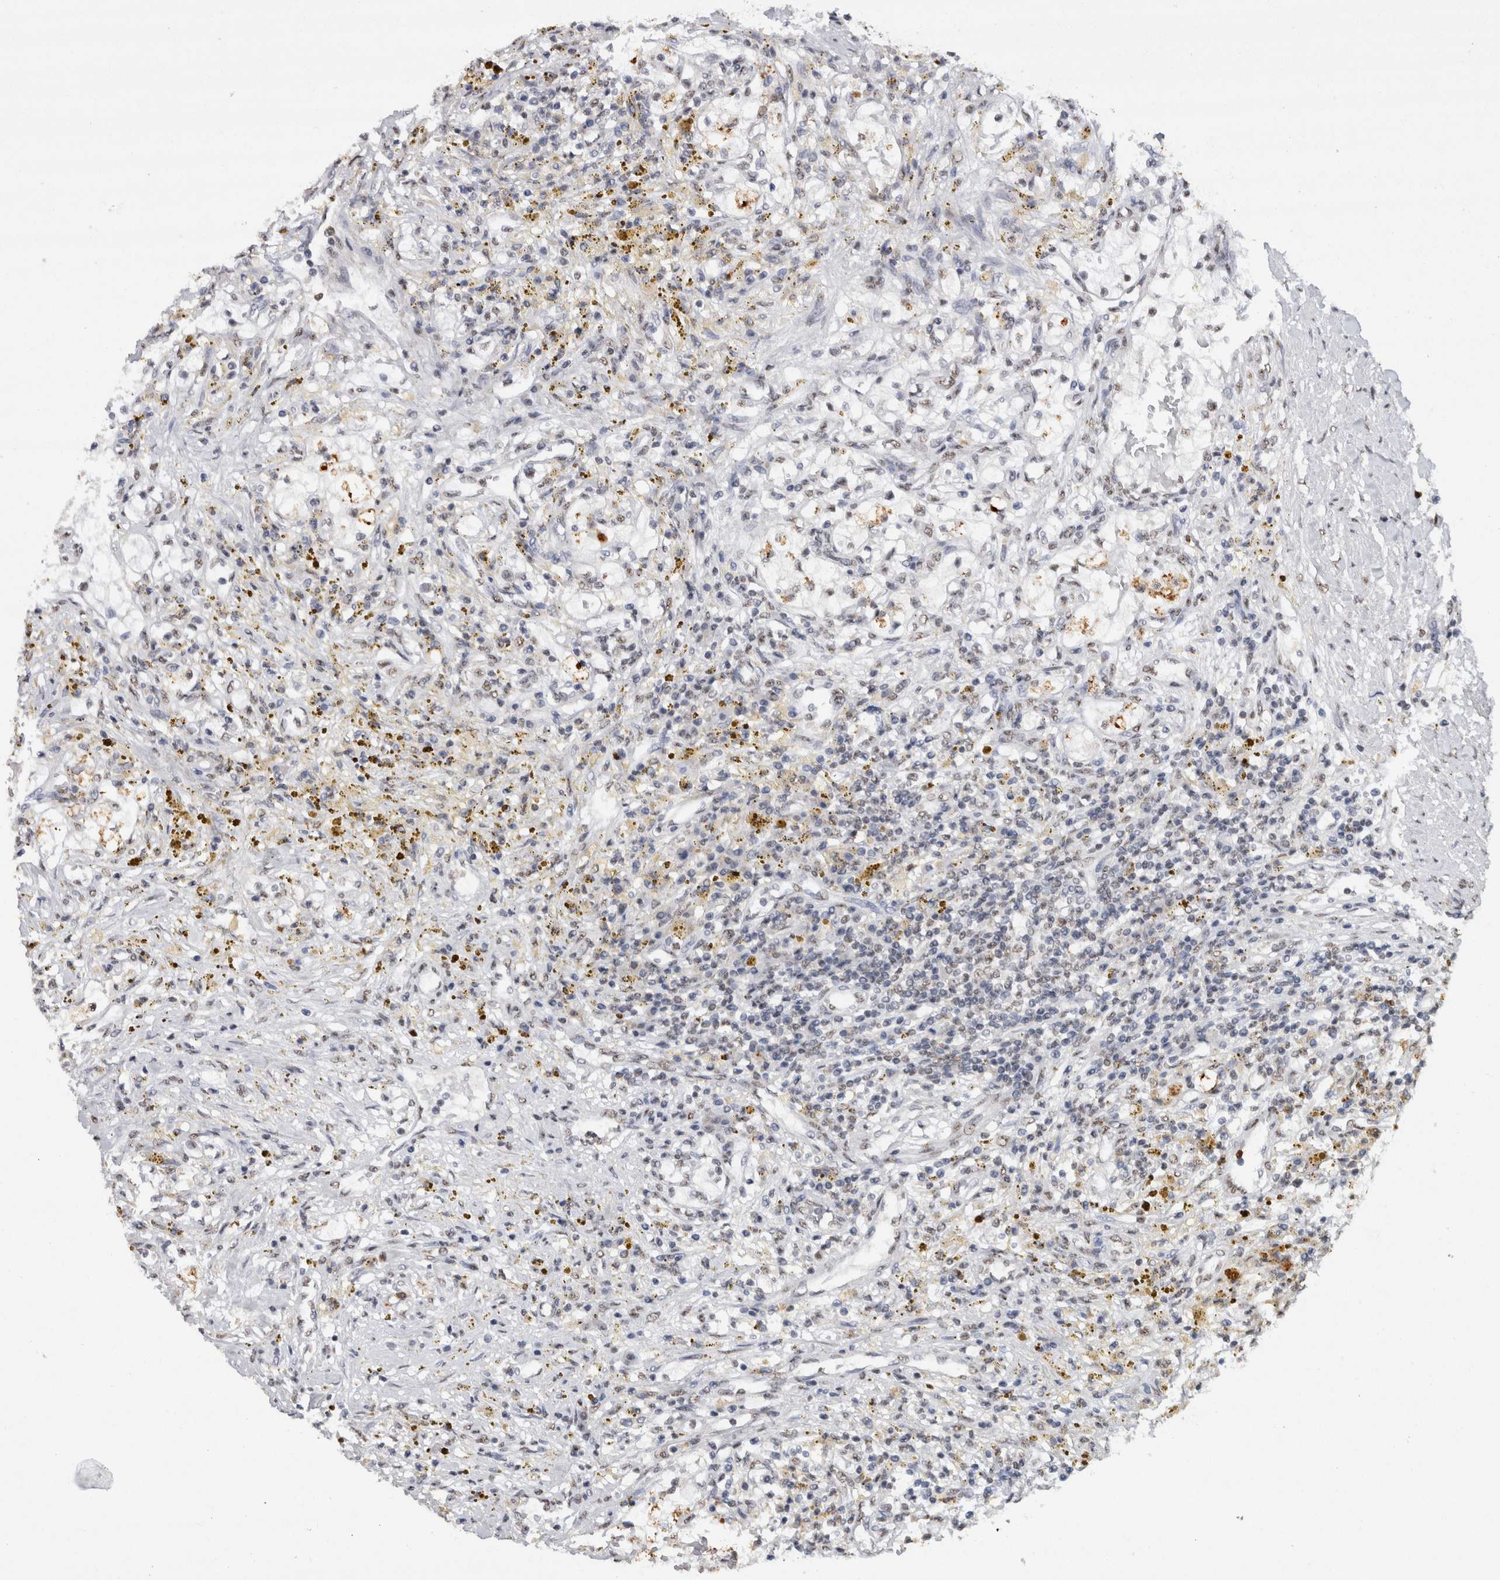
{"staining": {"intensity": "weak", "quantity": "<25%", "location": "nuclear"}, "tissue": "renal cancer", "cell_type": "Tumor cells", "image_type": "cancer", "snomed": [{"axis": "morphology", "description": "Adenocarcinoma, NOS"}, {"axis": "topography", "description": "Kidney"}], "caption": "Image shows no protein expression in tumor cells of renal cancer tissue.", "gene": "RPS6KA2", "patient": {"sex": "male", "age": 68}}